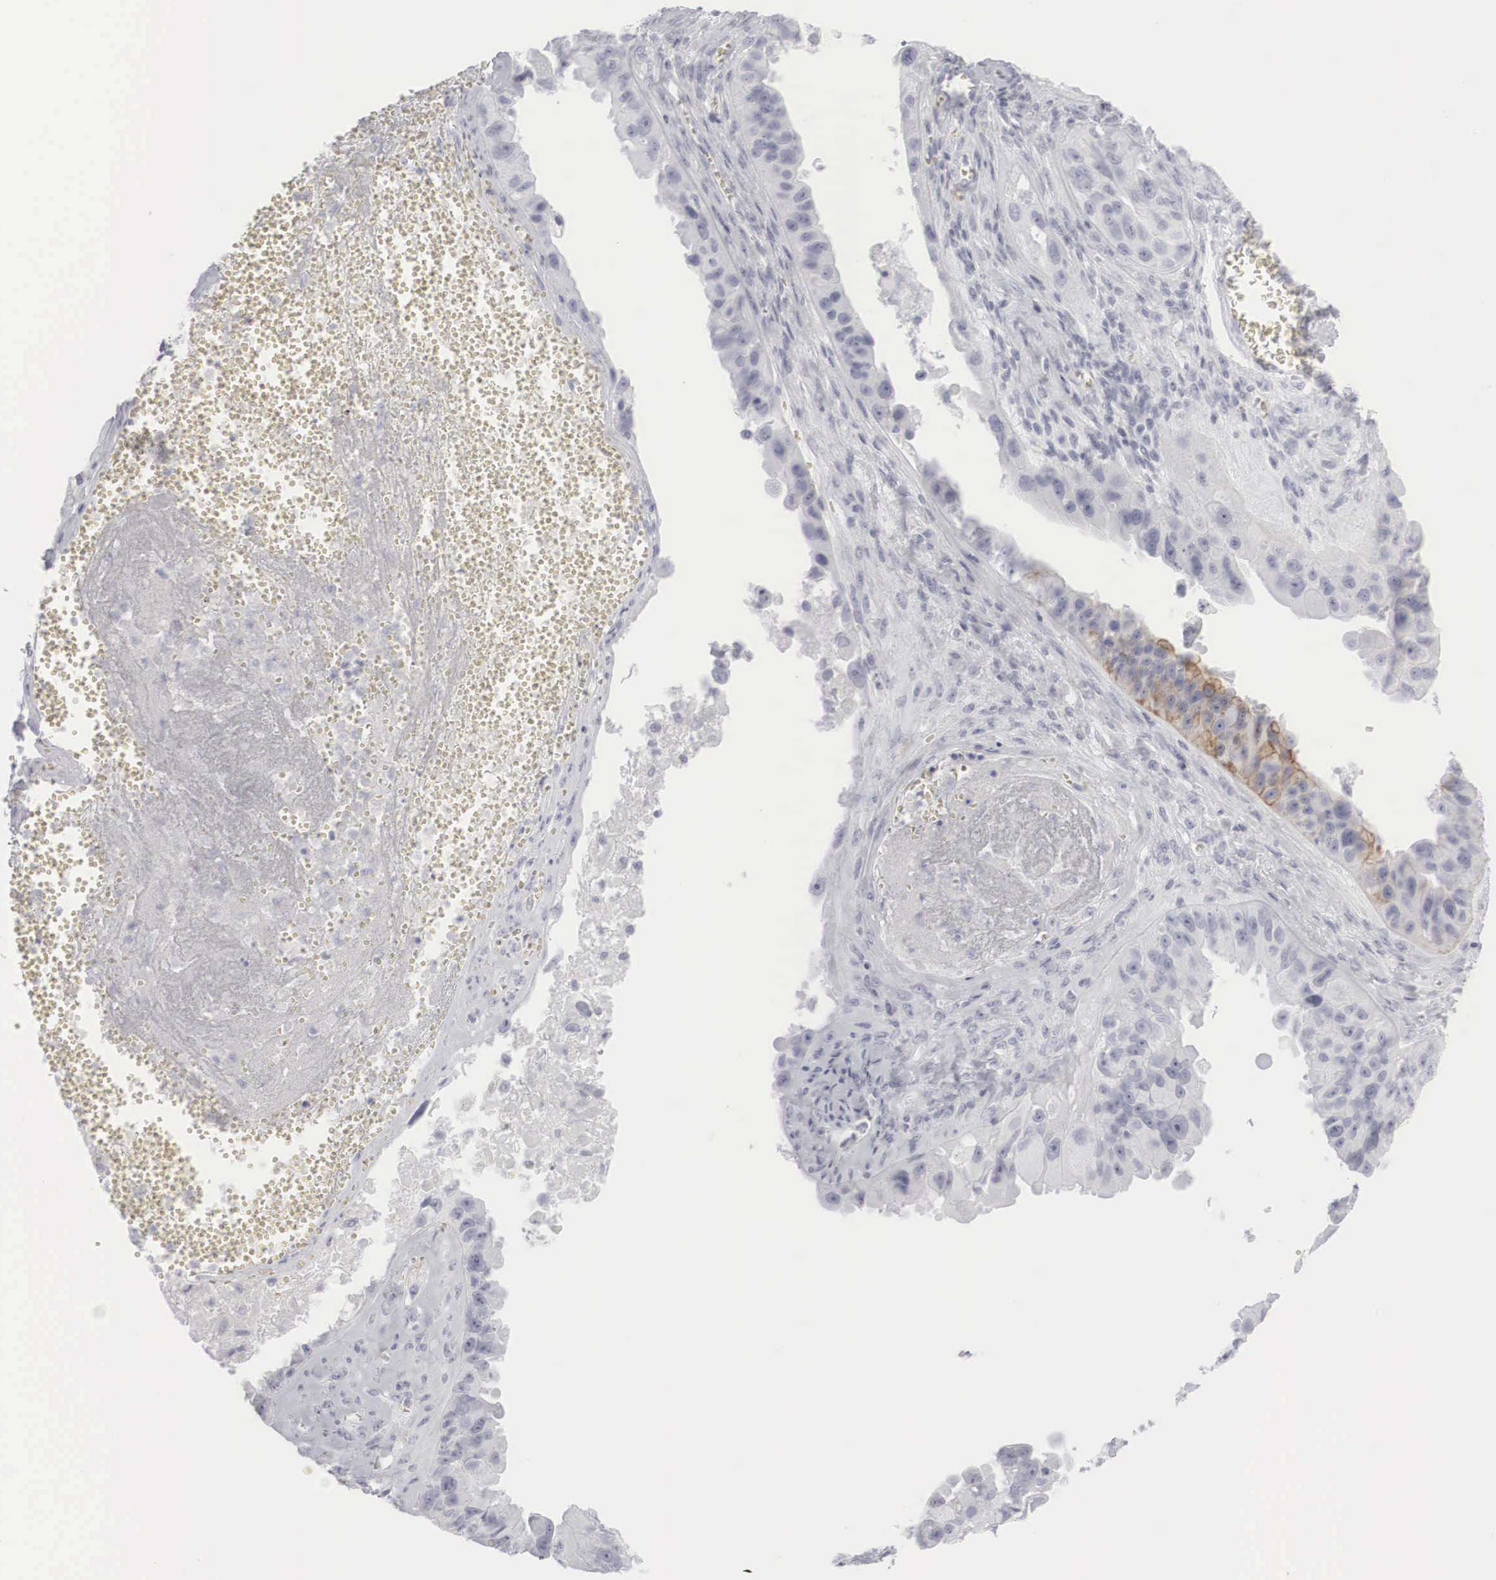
{"staining": {"intensity": "moderate", "quantity": "<25%", "location": "cytoplasmic/membranous"}, "tissue": "ovarian cancer", "cell_type": "Tumor cells", "image_type": "cancer", "snomed": [{"axis": "morphology", "description": "Carcinoma, endometroid"}, {"axis": "topography", "description": "Ovary"}], "caption": "High-power microscopy captured an IHC histopathology image of endometroid carcinoma (ovarian), revealing moderate cytoplasmic/membranous staining in approximately <25% of tumor cells. (IHC, brightfield microscopy, high magnification).", "gene": "KRT14", "patient": {"sex": "female", "age": 85}}